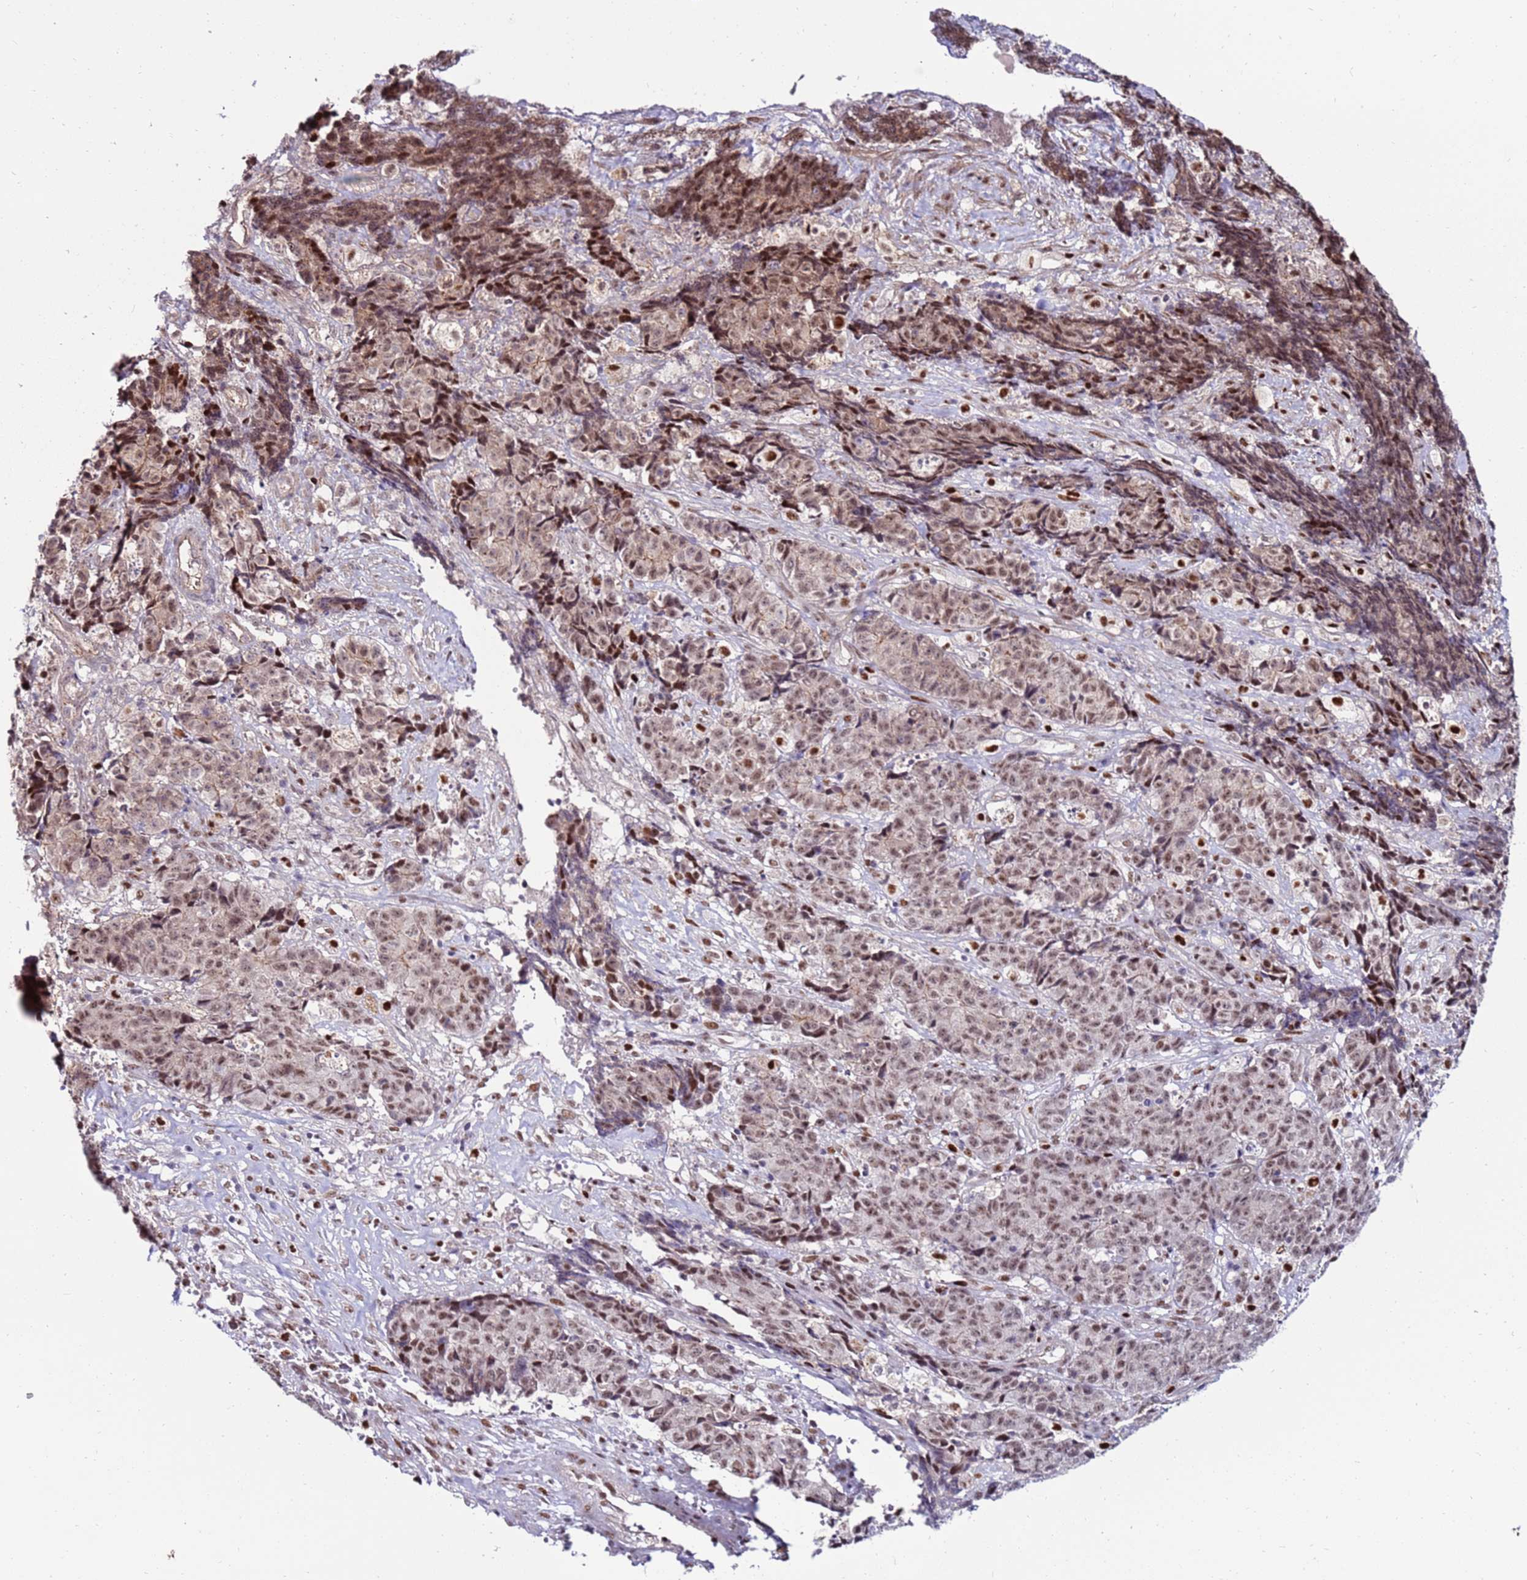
{"staining": {"intensity": "moderate", "quantity": ">75%", "location": "nuclear"}, "tissue": "ovarian cancer", "cell_type": "Tumor cells", "image_type": "cancer", "snomed": [{"axis": "morphology", "description": "Carcinoma, endometroid"}, {"axis": "topography", "description": "Ovary"}], "caption": "Immunohistochemical staining of human ovarian cancer reveals moderate nuclear protein positivity in about >75% of tumor cells.", "gene": "KPNA4", "patient": {"sex": "female", "age": 42}}